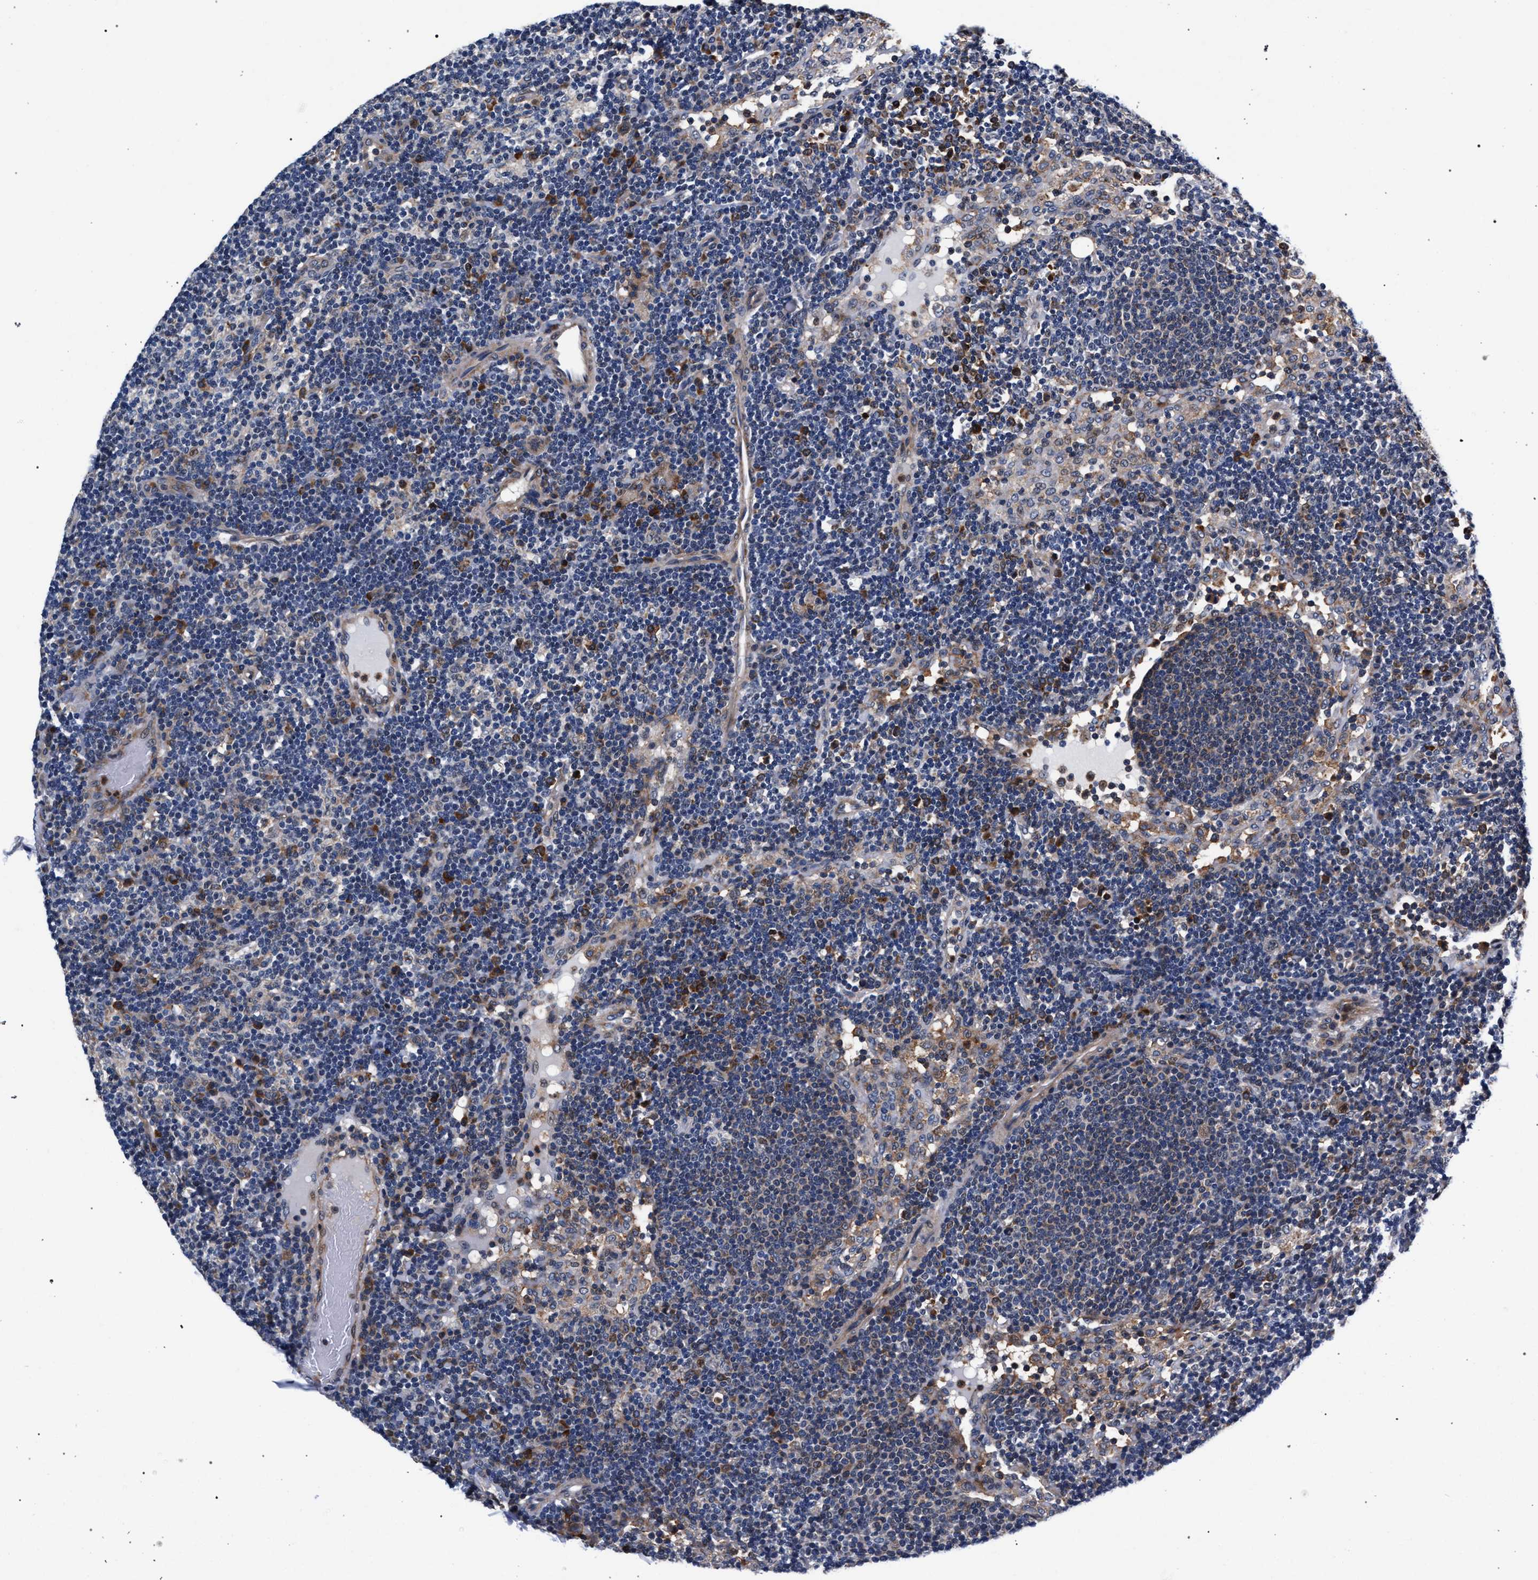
{"staining": {"intensity": "weak", "quantity": "<25%", "location": "cytoplasmic/membranous"}, "tissue": "lymph node", "cell_type": "Germinal center cells", "image_type": "normal", "snomed": [{"axis": "morphology", "description": "Normal tissue, NOS"}, {"axis": "morphology", "description": "Carcinoid, malignant, NOS"}, {"axis": "topography", "description": "Lymph node"}], "caption": "This is a image of immunohistochemistry staining of normal lymph node, which shows no expression in germinal center cells. (Brightfield microscopy of DAB (3,3'-diaminobenzidine) IHC at high magnification).", "gene": "ZNF462", "patient": {"sex": "male", "age": 47}}